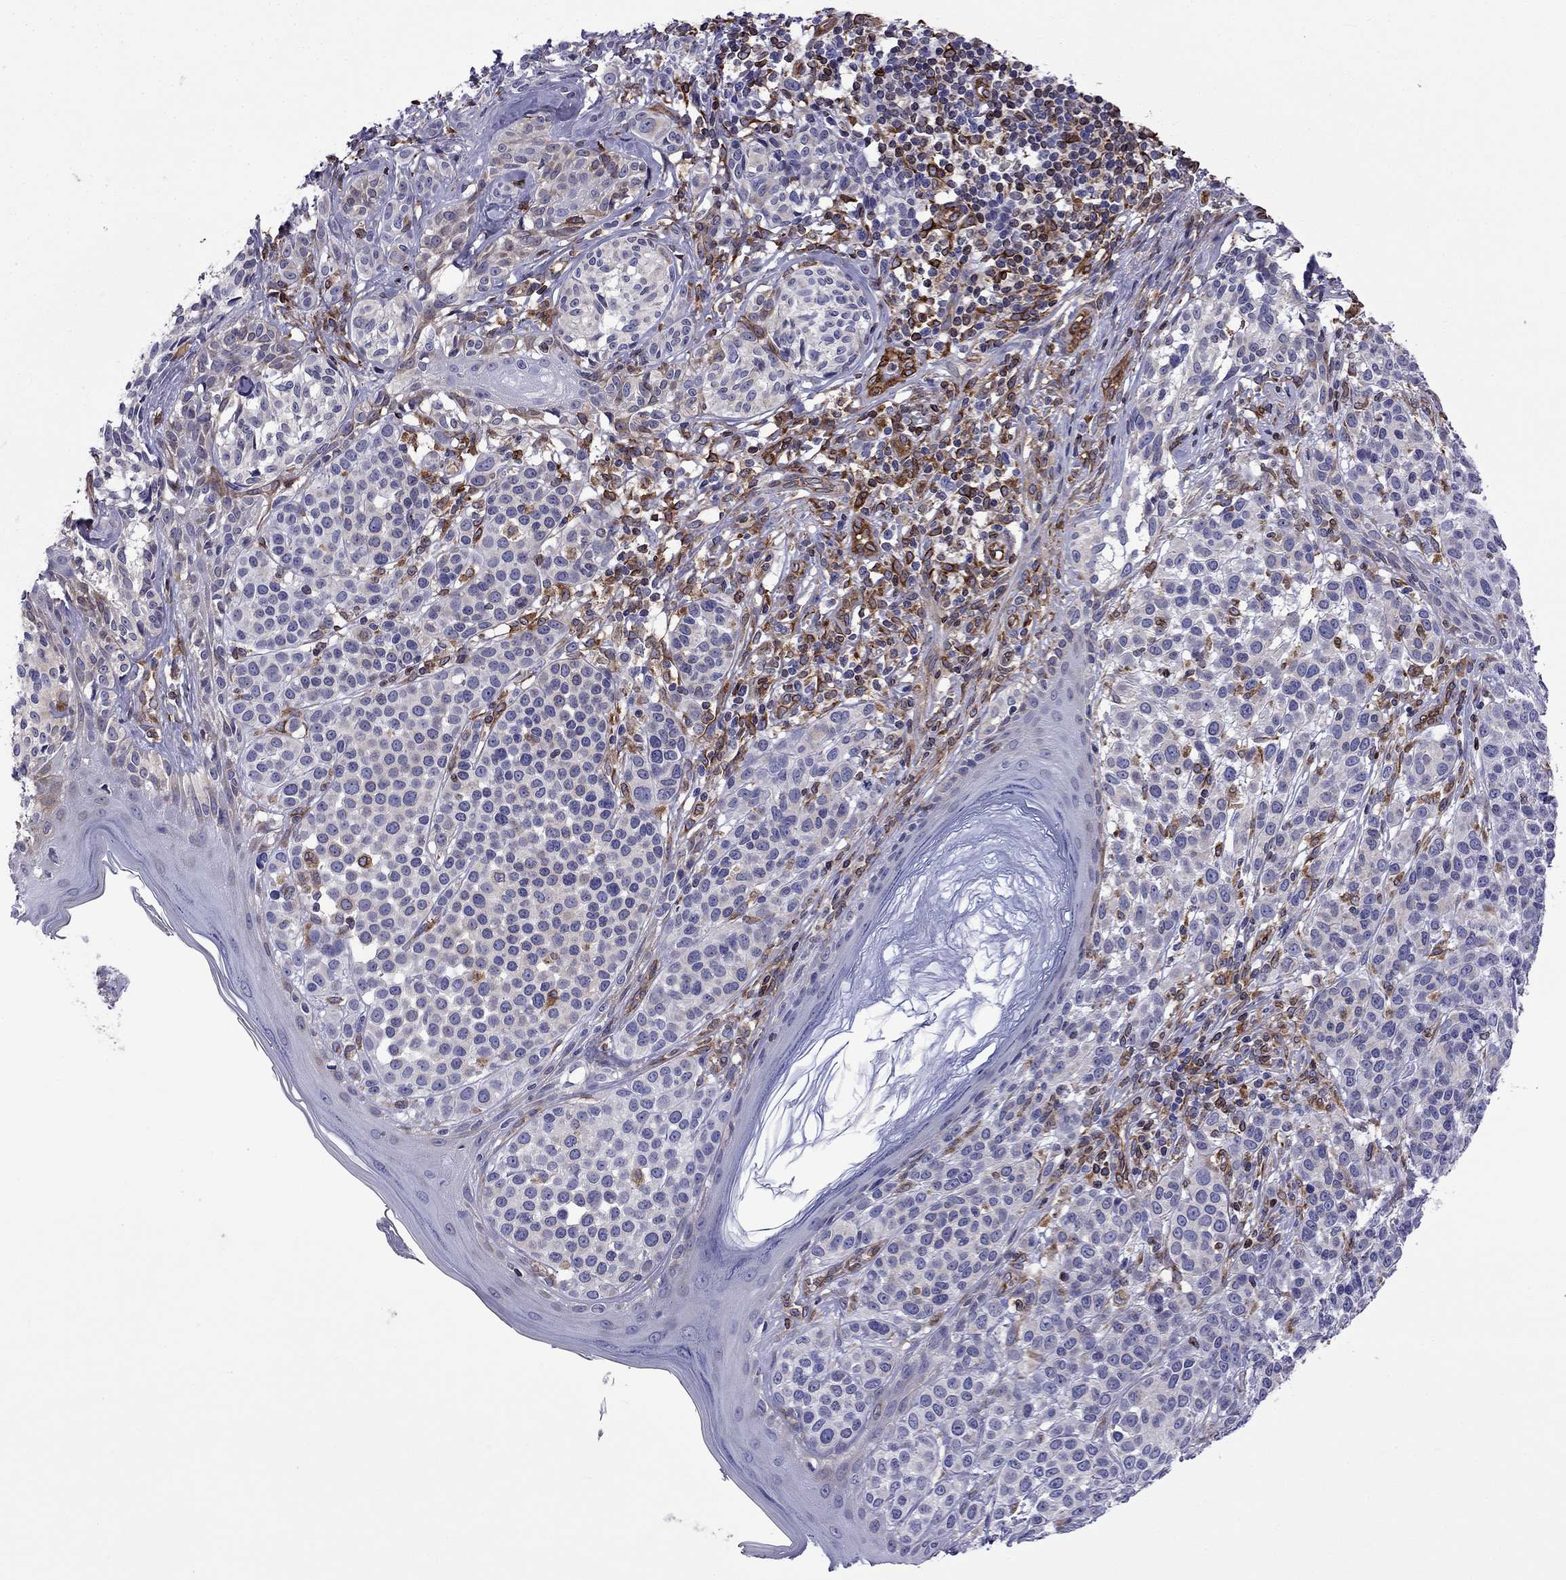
{"staining": {"intensity": "weak", "quantity": "<25%", "location": "cytoplasmic/membranous"}, "tissue": "melanoma", "cell_type": "Tumor cells", "image_type": "cancer", "snomed": [{"axis": "morphology", "description": "Malignant melanoma, NOS"}, {"axis": "topography", "description": "Skin"}], "caption": "Tumor cells show no significant positivity in melanoma. The staining was performed using DAB (3,3'-diaminobenzidine) to visualize the protein expression in brown, while the nuclei were stained in blue with hematoxylin (Magnification: 20x).", "gene": "GNAL", "patient": {"sex": "male", "age": 79}}